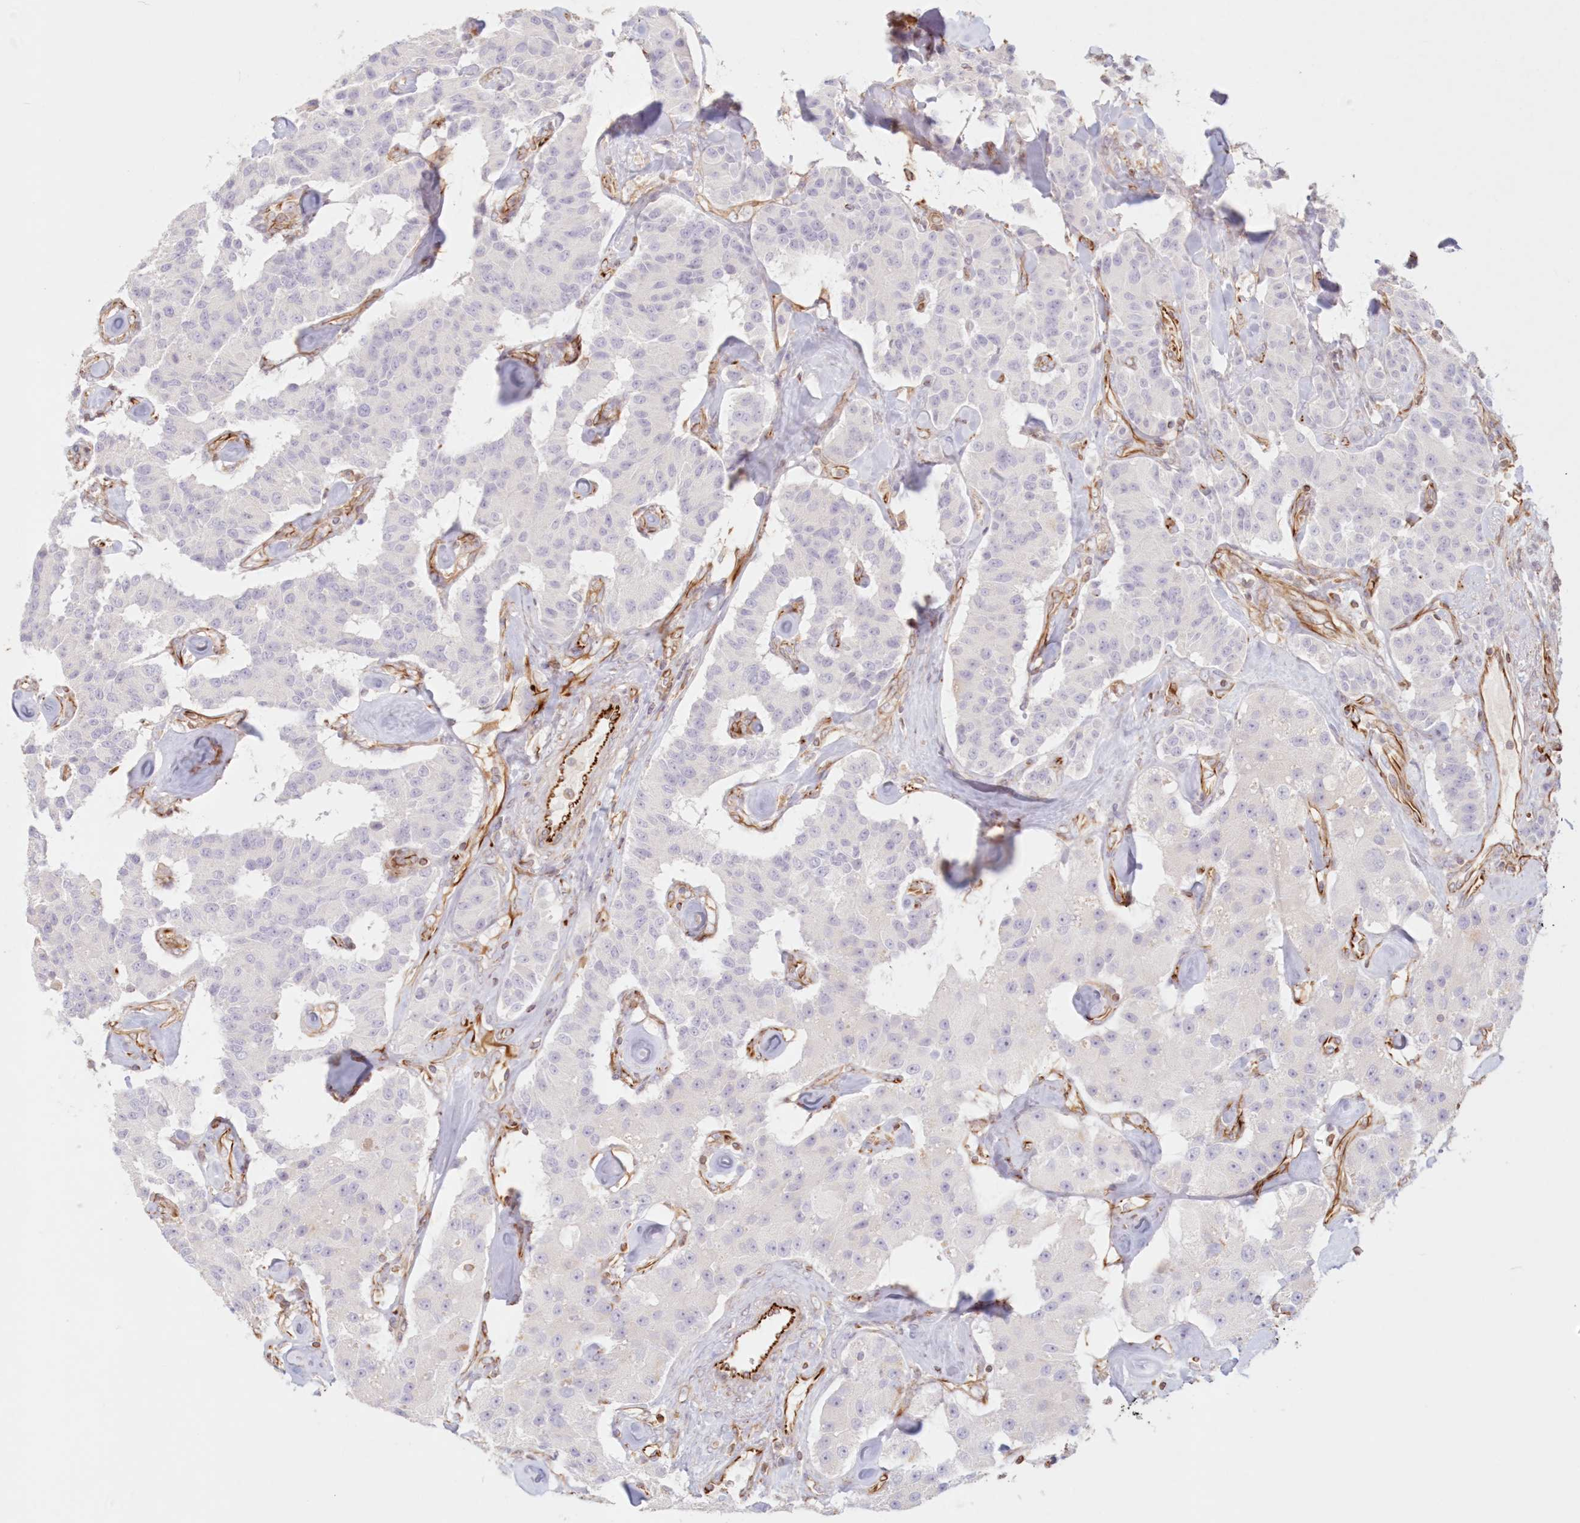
{"staining": {"intensity": "negative", "quantity": "none", "location": "none"}, "tissue": "carcinoid", "cell_type": "Tumor cells", "image_type": "cancer", "snomed": [{"axis": "morphology", "description": "Carcinoid, malignant, NOS"}, {"axis": "topography", "description": "Pancreas"}], "caption": "The image exhibits no significant positivity in tumor cells of malignant carcinoid.", "gene": "DMRTB1", "patient": {"sex": "male", "age": 41}}